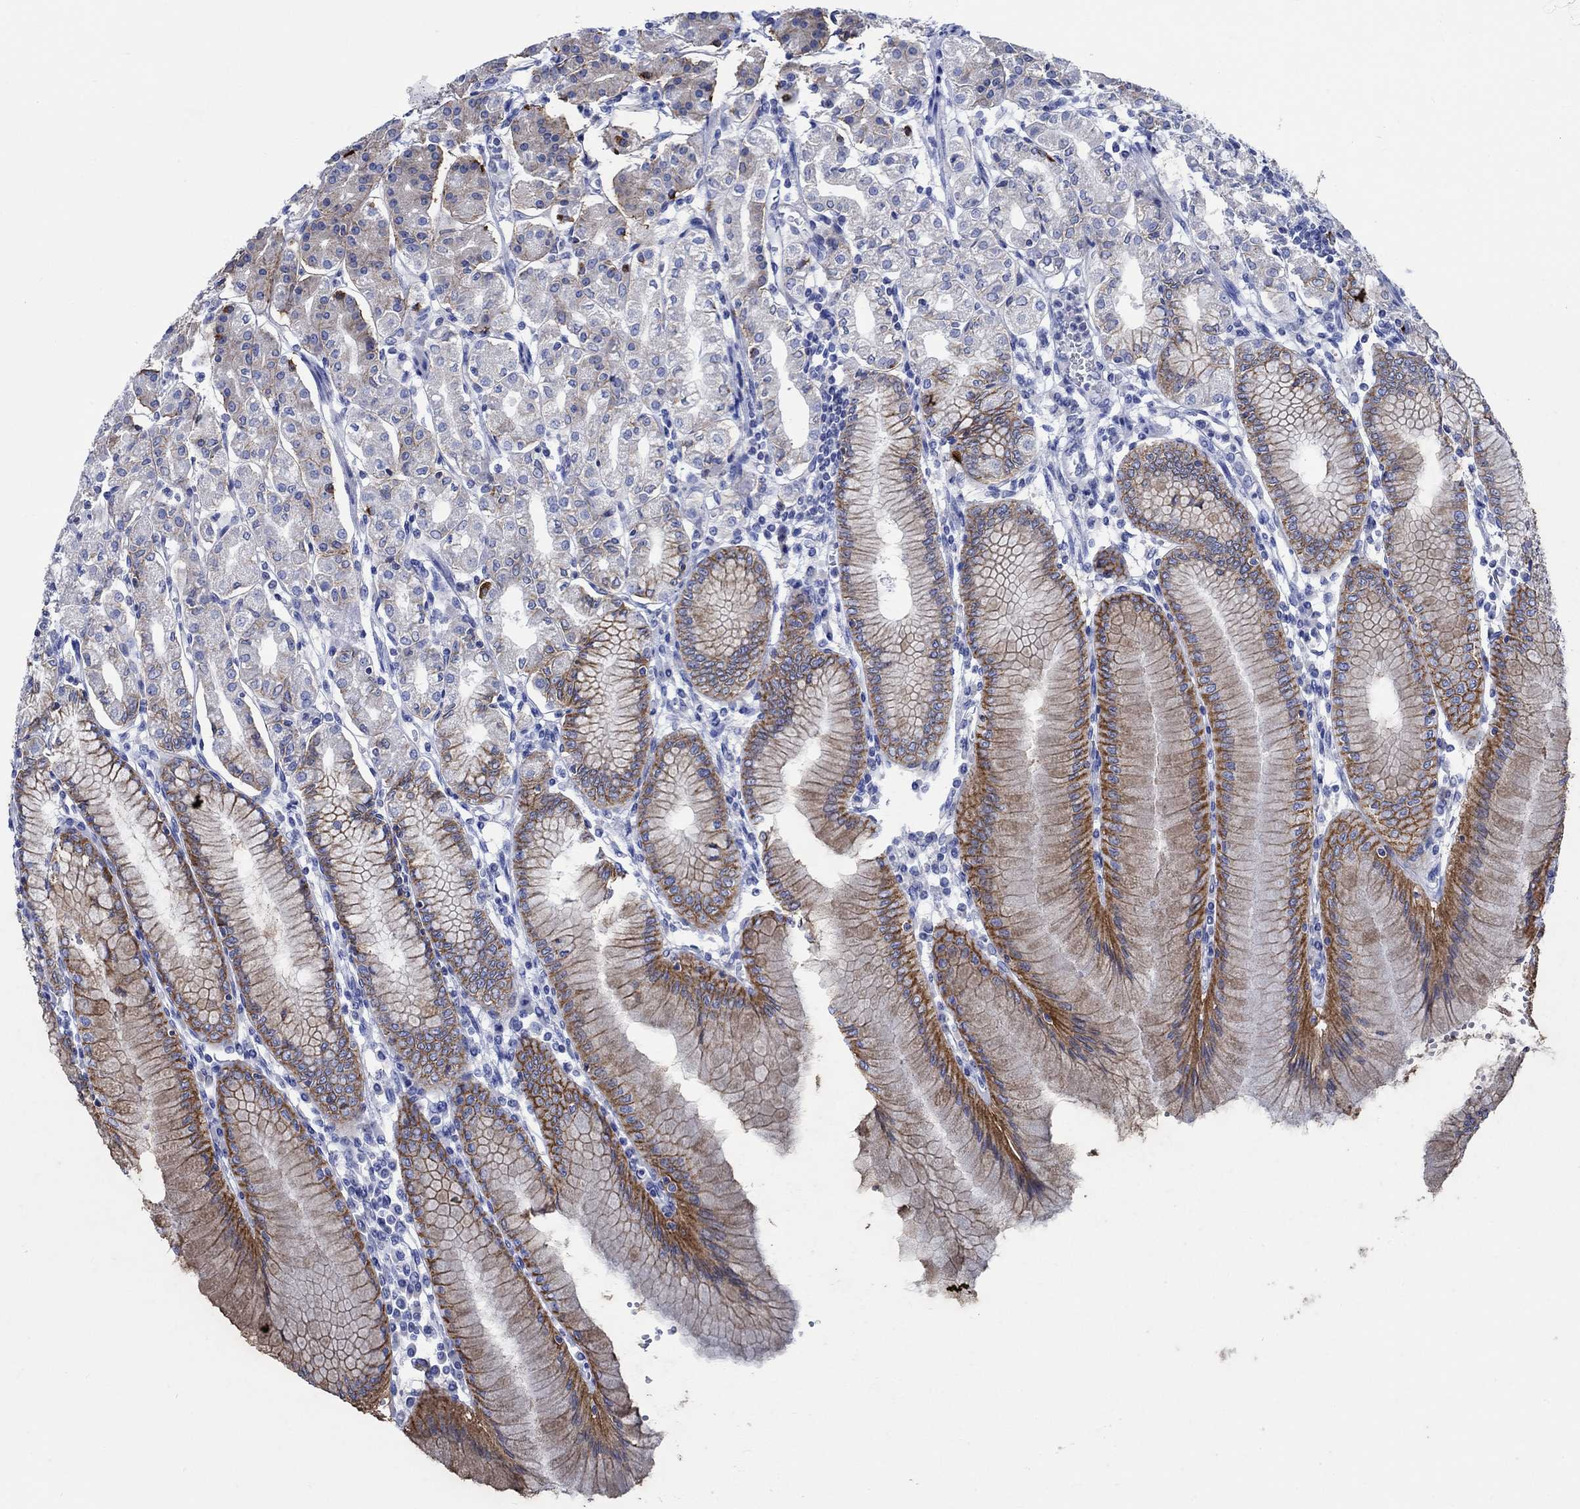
{"staining": {"intensity": "strong", "quantity": "<25%", "location": "cytoplasmic/membranous"}, "tissue": "stomach", "cell_type": "Glandular cells", "image_type": "normal", "snomed": [{"axis": "morphology", "description": "Normal tissue, NOS"}, {"axis": "topography", "description": "Skeletal muscle"}, {"axis": "topography", "description": "Stomach"}], "caption": "The immunohistochemical stain labels strong cytoplasmic/membranous expression in glandular cells of unremarkable stomach. The protein is stained brown, and the nuclei are stained in blue (DAB IHC with brightfield microscopy, high magnification).", "gene": "PTPRN2", "patient": {"sex": "female", "age": 57}}